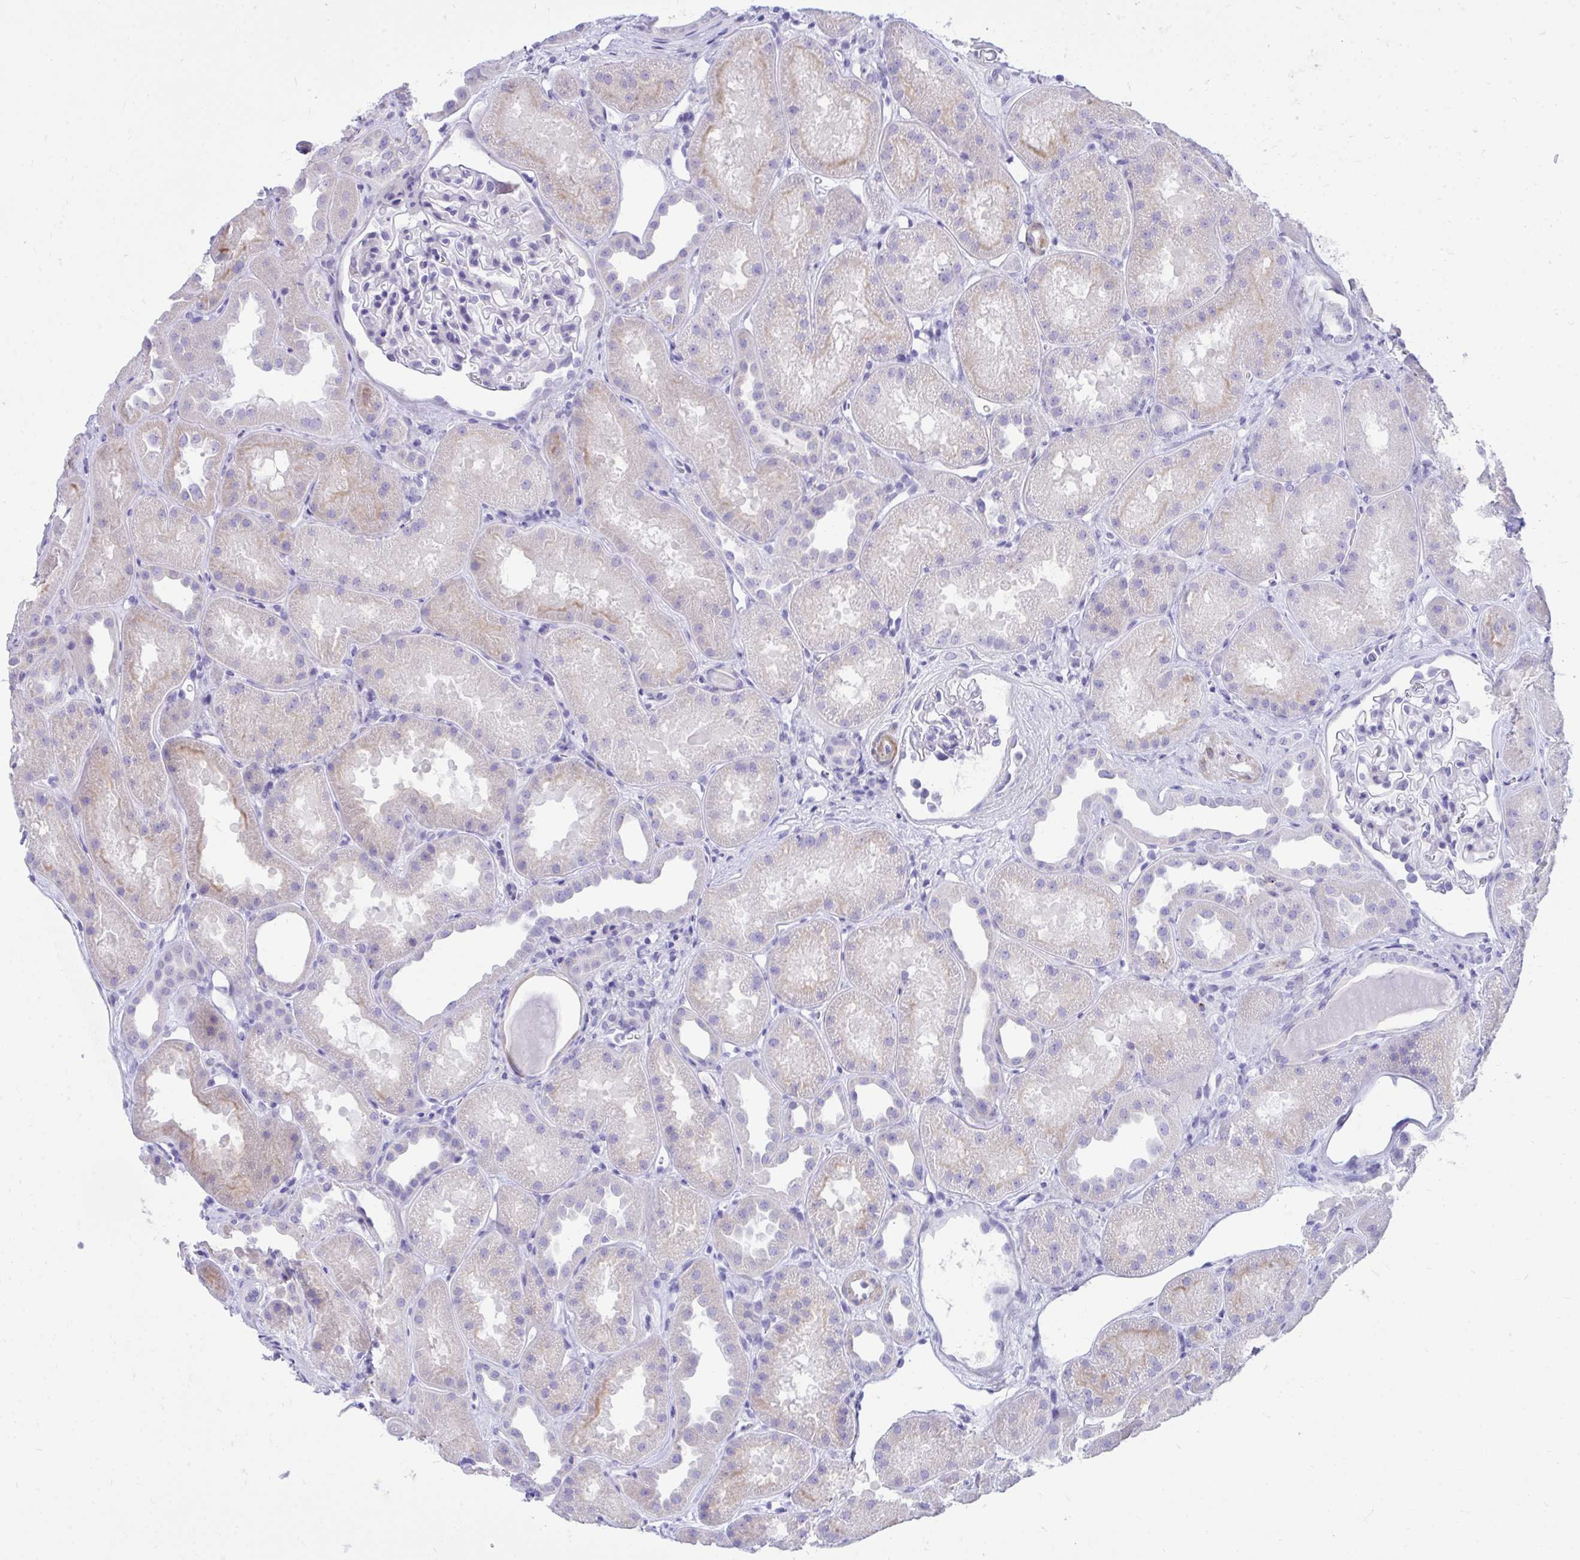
{"staining": {"intensity": "negative", "quantity": "none", "location": "none"}, "tissue": "kidney", "cell_type": "Cells in glomeruli", "image_type": "normal", "snomed": [{"axis": "morphology", "description": "Normal tissue, NOS"}, {"axis": "topography", "description": "Kidney"}], "caption": "A high-resolution micrograph shows IHC staining of benign kidney, which exhibits no significant expression in cells in glomeruli.", "gene": "ANKDD1B", "patient": {"sex": "male", "age": 61}}